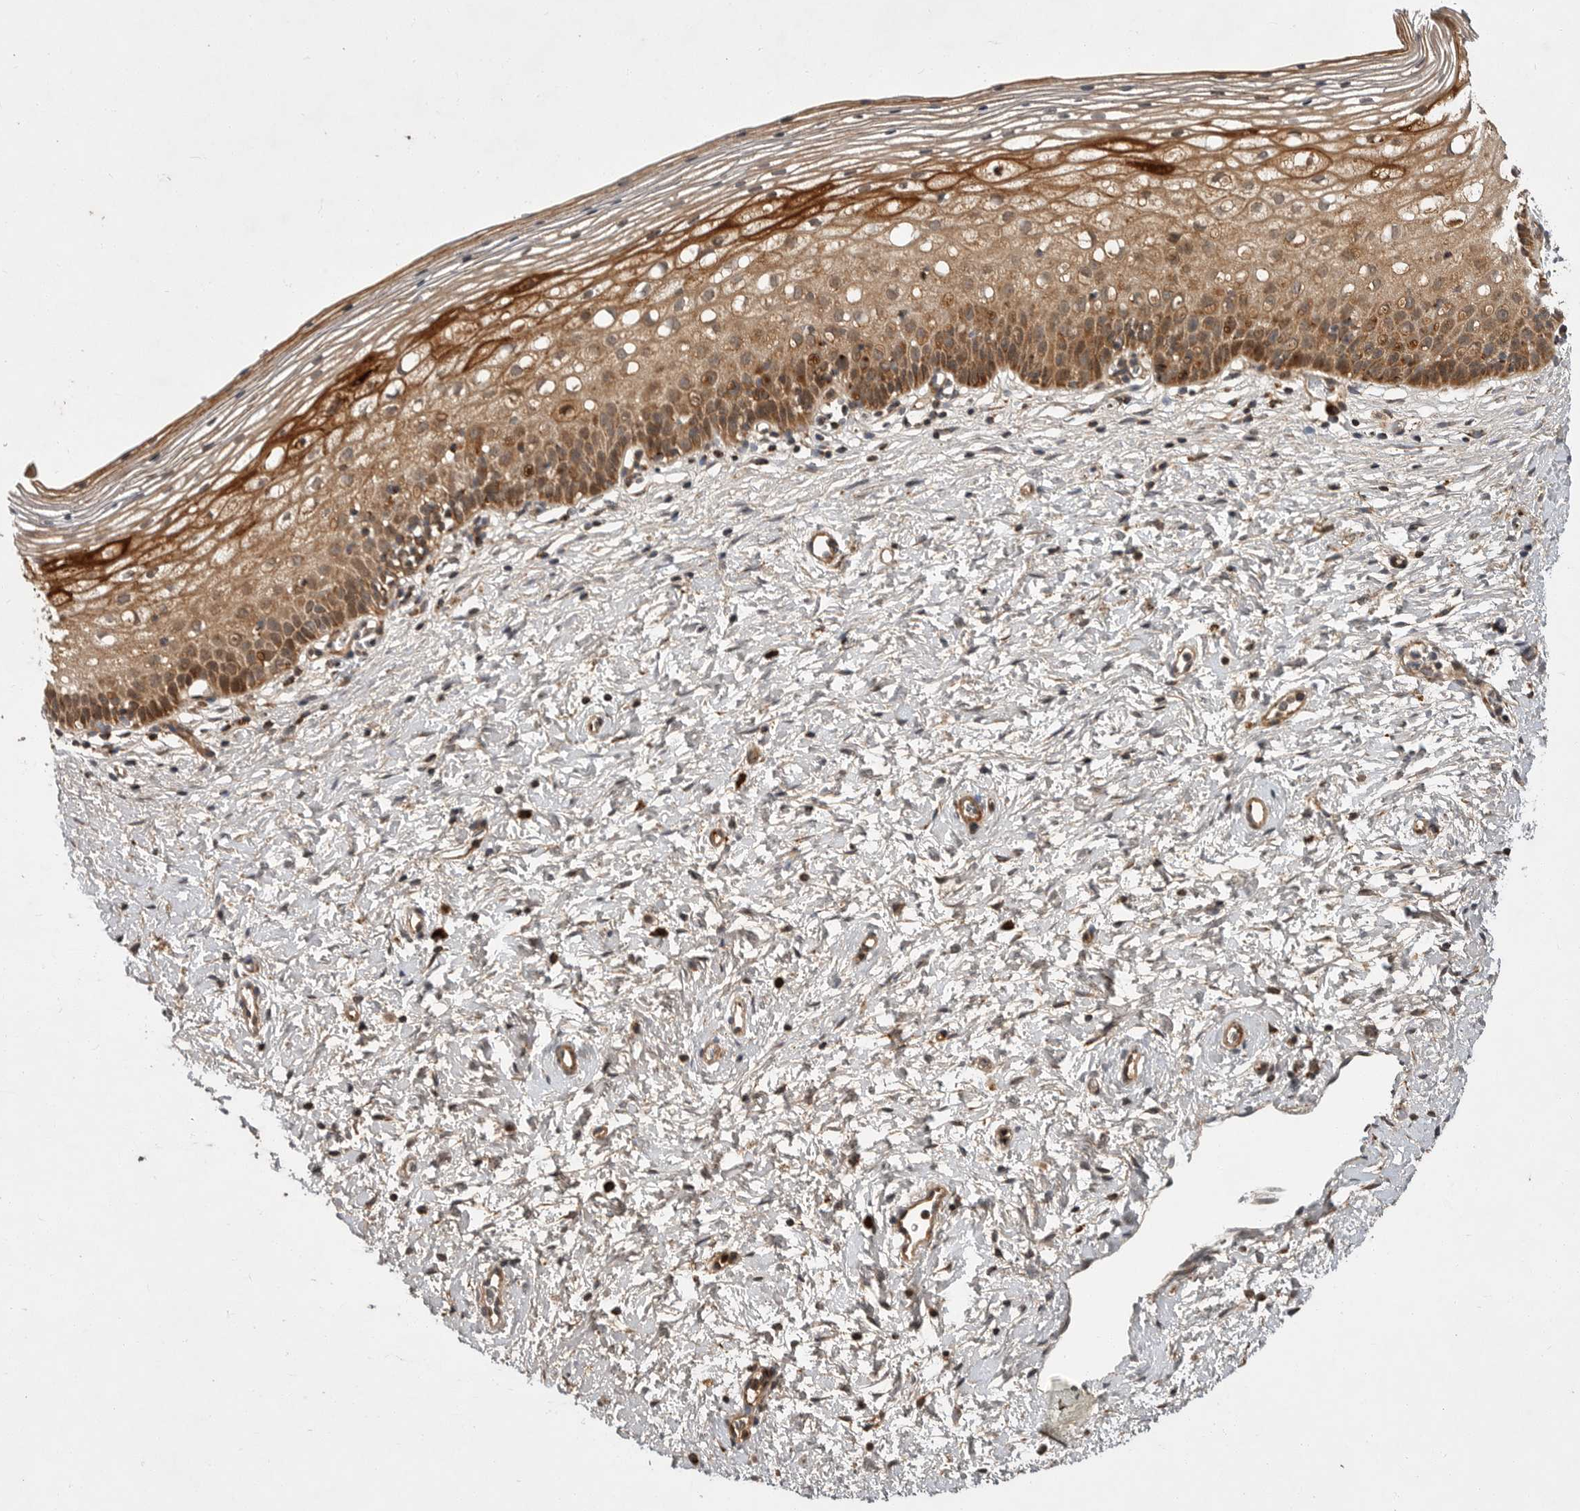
{"staining": {"intensity": "moderate", "quantity": ">75%", "location": "cytoplasmic/membranous"}, "tissue": "cervix", "cell_type": "Squamous epithelial cells", "image_type": "normal", "snomed": [{"axis": "morphology", "description": "Normal tissue, NOS"}, {"axis": "topography", "description": "Cervix"}], "caption": "The photomicrograph displays immunohistochemical staining of benign cervix. There is moderate cytoplasmic/membranous expression is present in approximately >75% of squamous epithelial cells.", "gene": "KYAT3", "patient": {"sex": "female", "age": 72}}